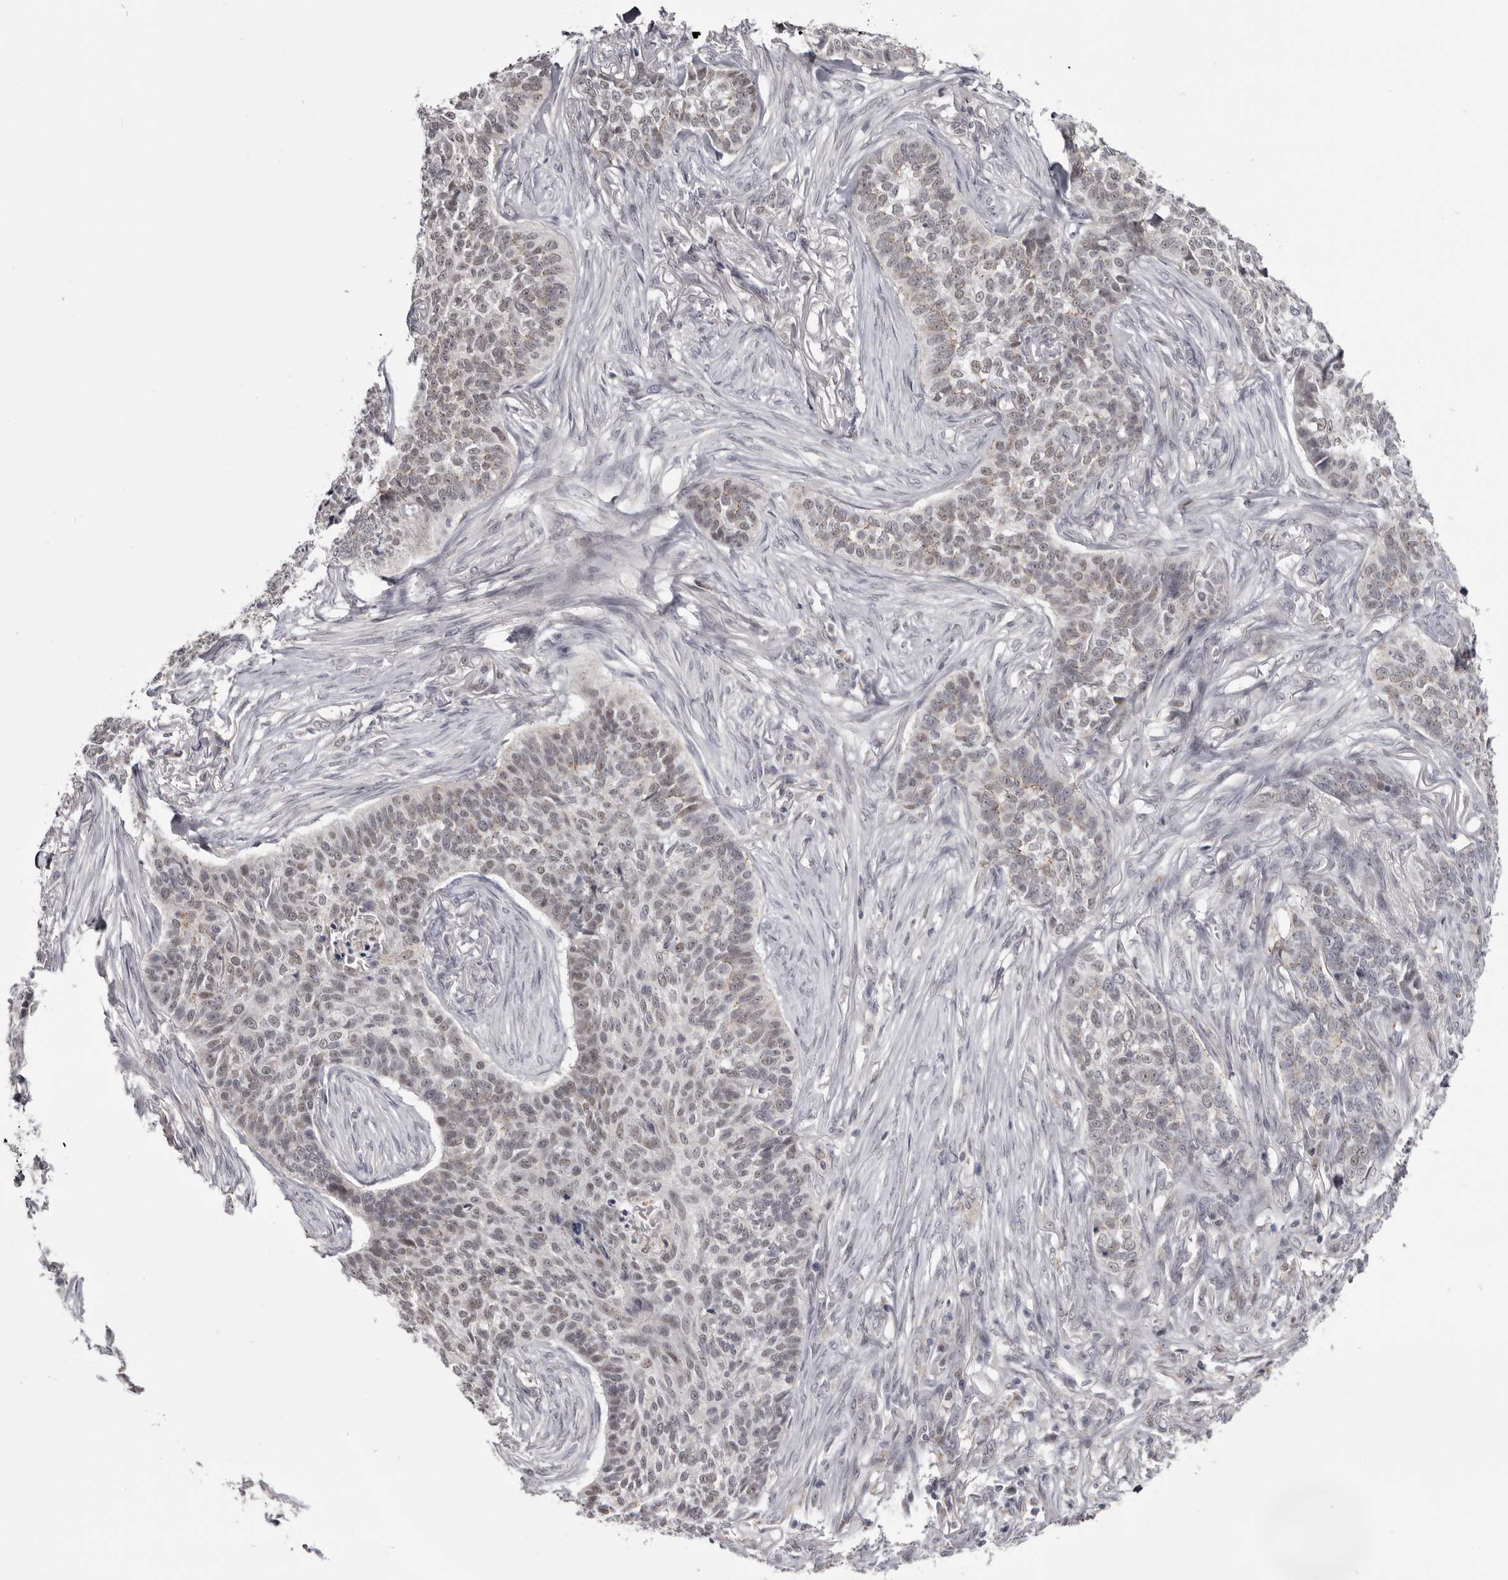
{"staining": {"intensity": "weak", "quantity": "<25%", "location": "nuclear"}, "tissue": "skin cancer", "cell_type": "Tumor cells", "image_type": "cancer", "snomed": [{"axis": "morphology", "description": "Basal cell carcinoma"}, {"axis": "topography", "description": "Skin"}], "caption": "An IHC histopathology image of skin basal cell carcinoma is shown. There is no staining in tumor cells of skin basal cell carcinoma.", "gene": "CGN", "patient": {"sex": "male", "age": 85}}